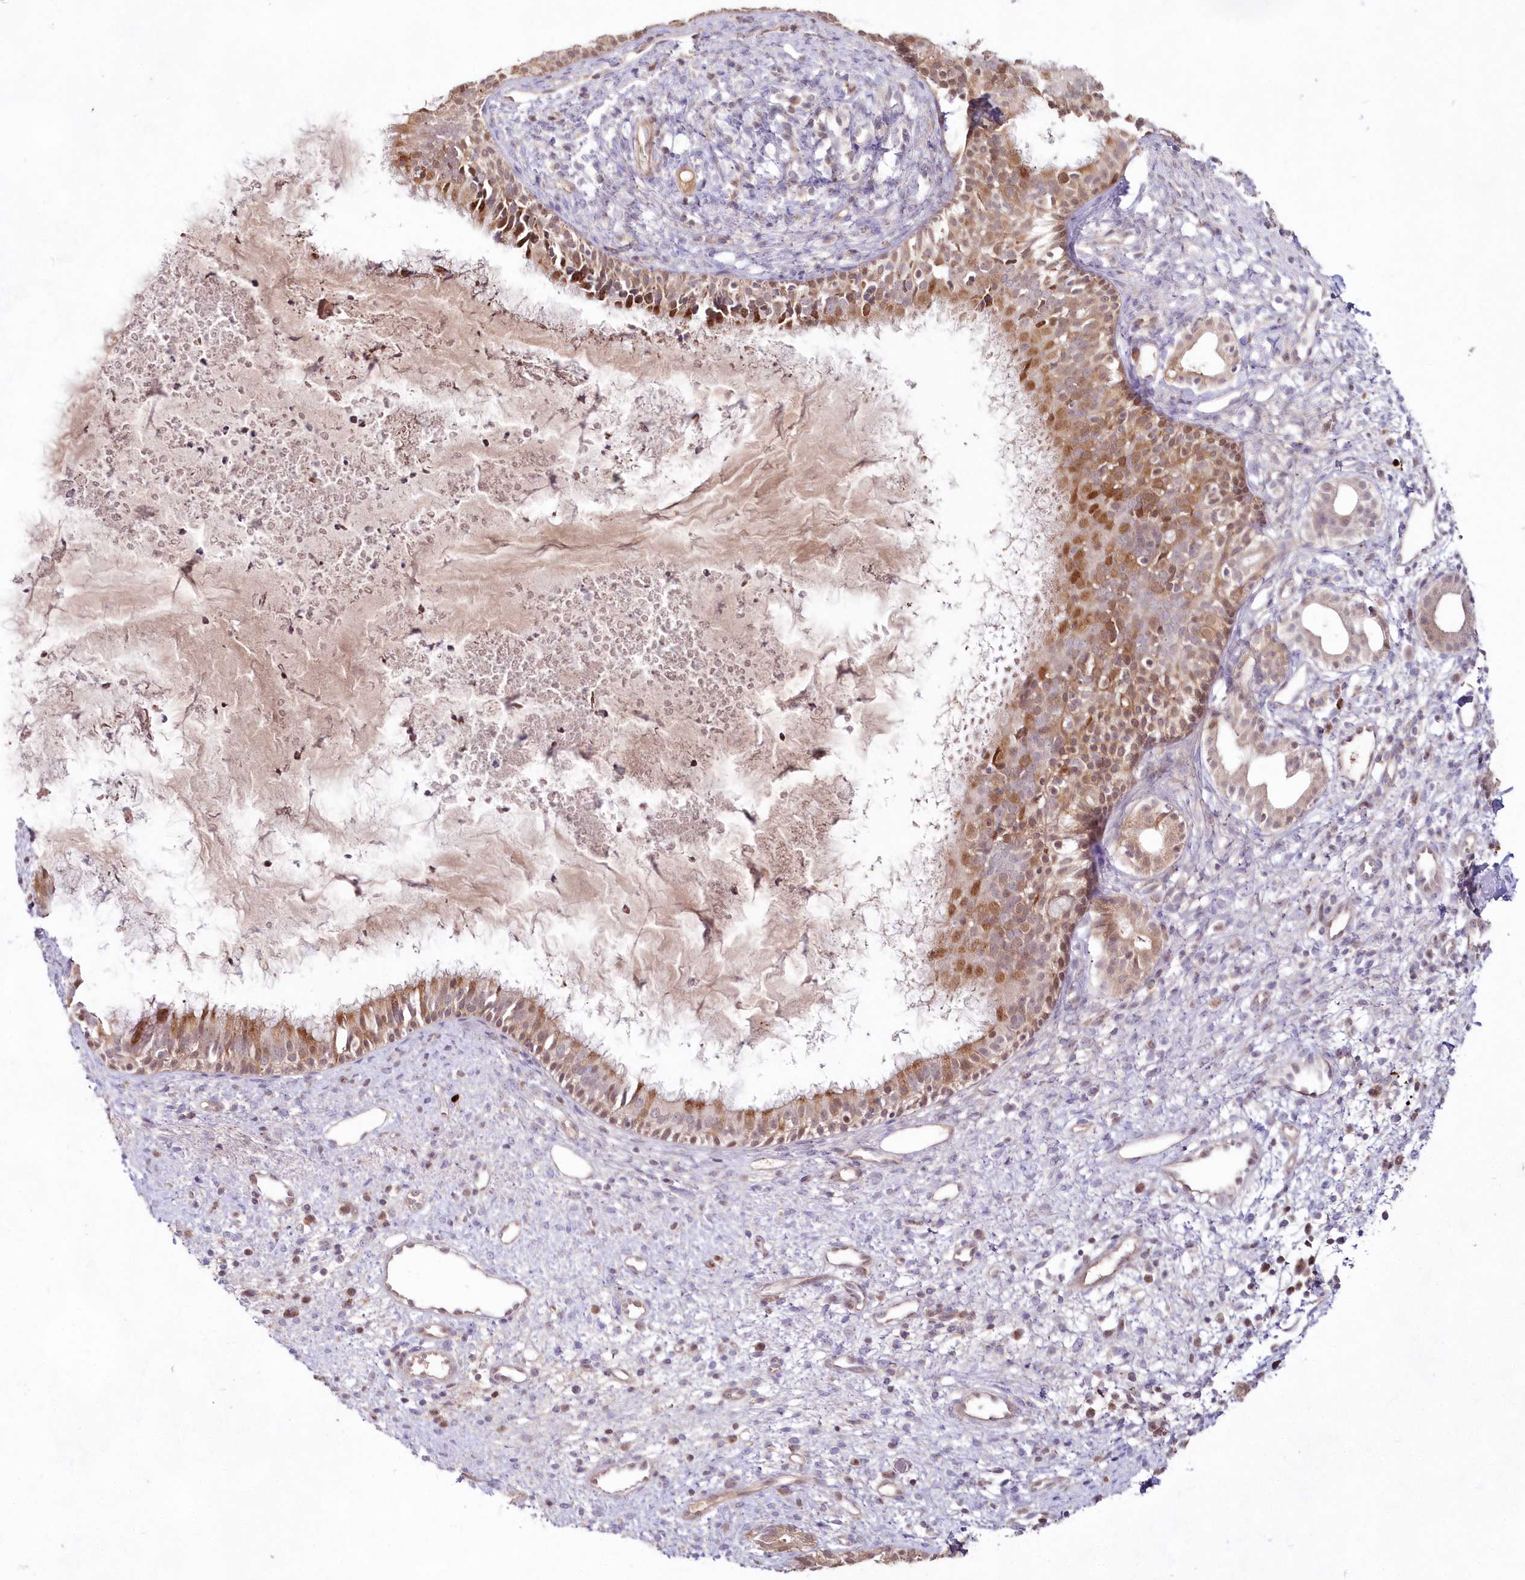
{"staining": {"intensity": "moderate", "quantity": ">75%", "location": "cytoplasmic/membranous"}, "tissue": "nasopharynx", "cell_type": "Respiratory epithelial cells", "image_type": "normal", "snomed": [{"axis": "morphology", "description": "Normal tissue, NOS"}, {"axis": "topography", "description": "Nasopharynx"}], "caption": "This is a micrograph of immunohistochemistry (IHC) staining of normal nasopharynx, which shows moderate positivity in the cytoplasmic/membranous of respiratory epithelial cells.", "gene": "IMPA1", "patient": {"sex": "male", "age": 22}}